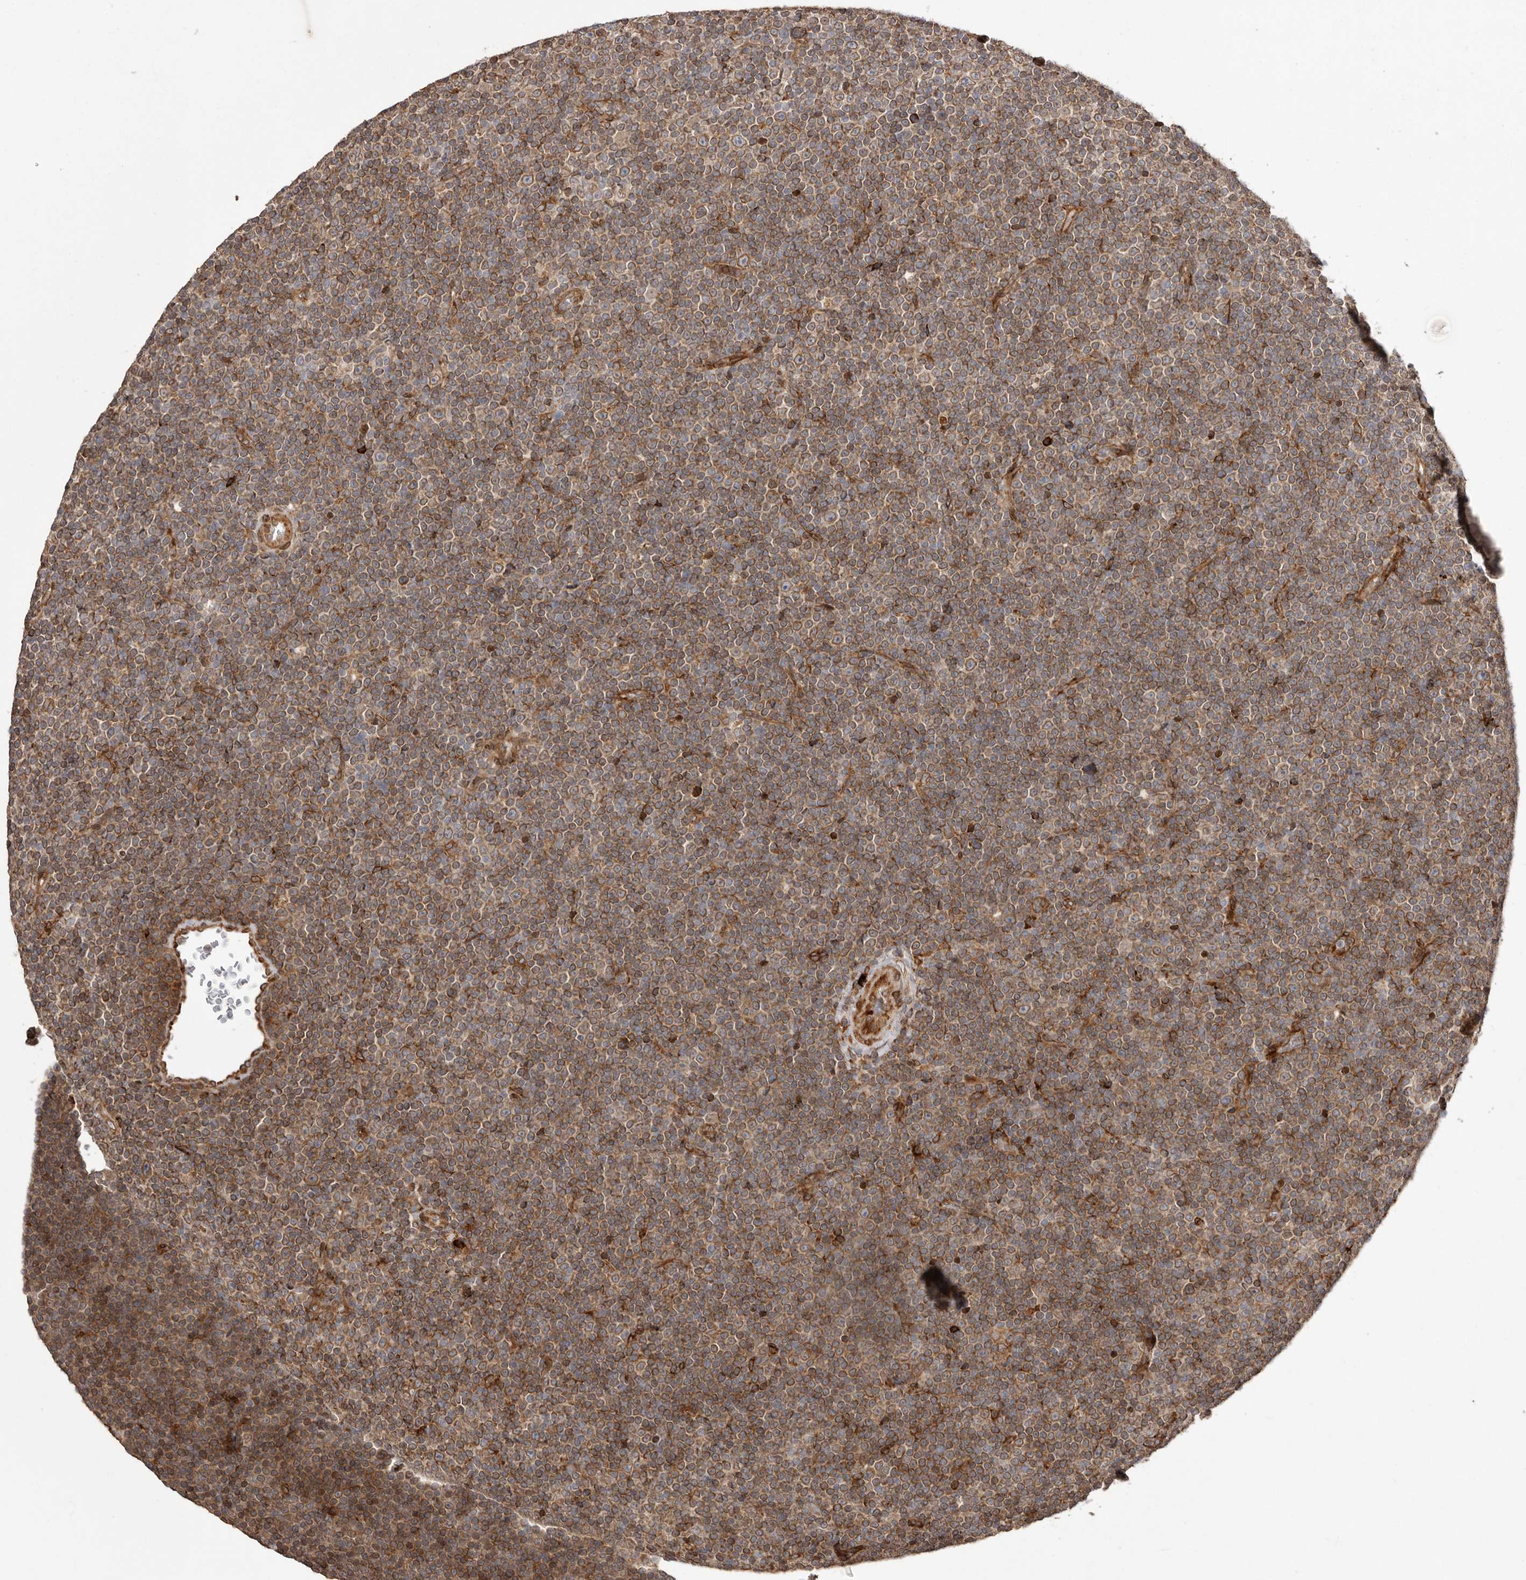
{"staining": {"intensity": "moderate", "quantity": ">75%", "location": "cytoplasmic/membranous"}, "tissue": "lymphoma", "cell_type": "Tumor cells", "image_type": "cancer", "snomed": [{"axis": "morphology", "description": "Malignant lymphoma, non-Hodgkin's type, Low grade"}, {"axis": "topography", "description": "Lymph node"}], "caption": "The image demonstrates a brown stain indicating the presence of a protein in the cytoplasmic/membranous of tumor cells in lymphoma.", "gene": "NUP43", "patient": {"sex": "female", "age": 67}}